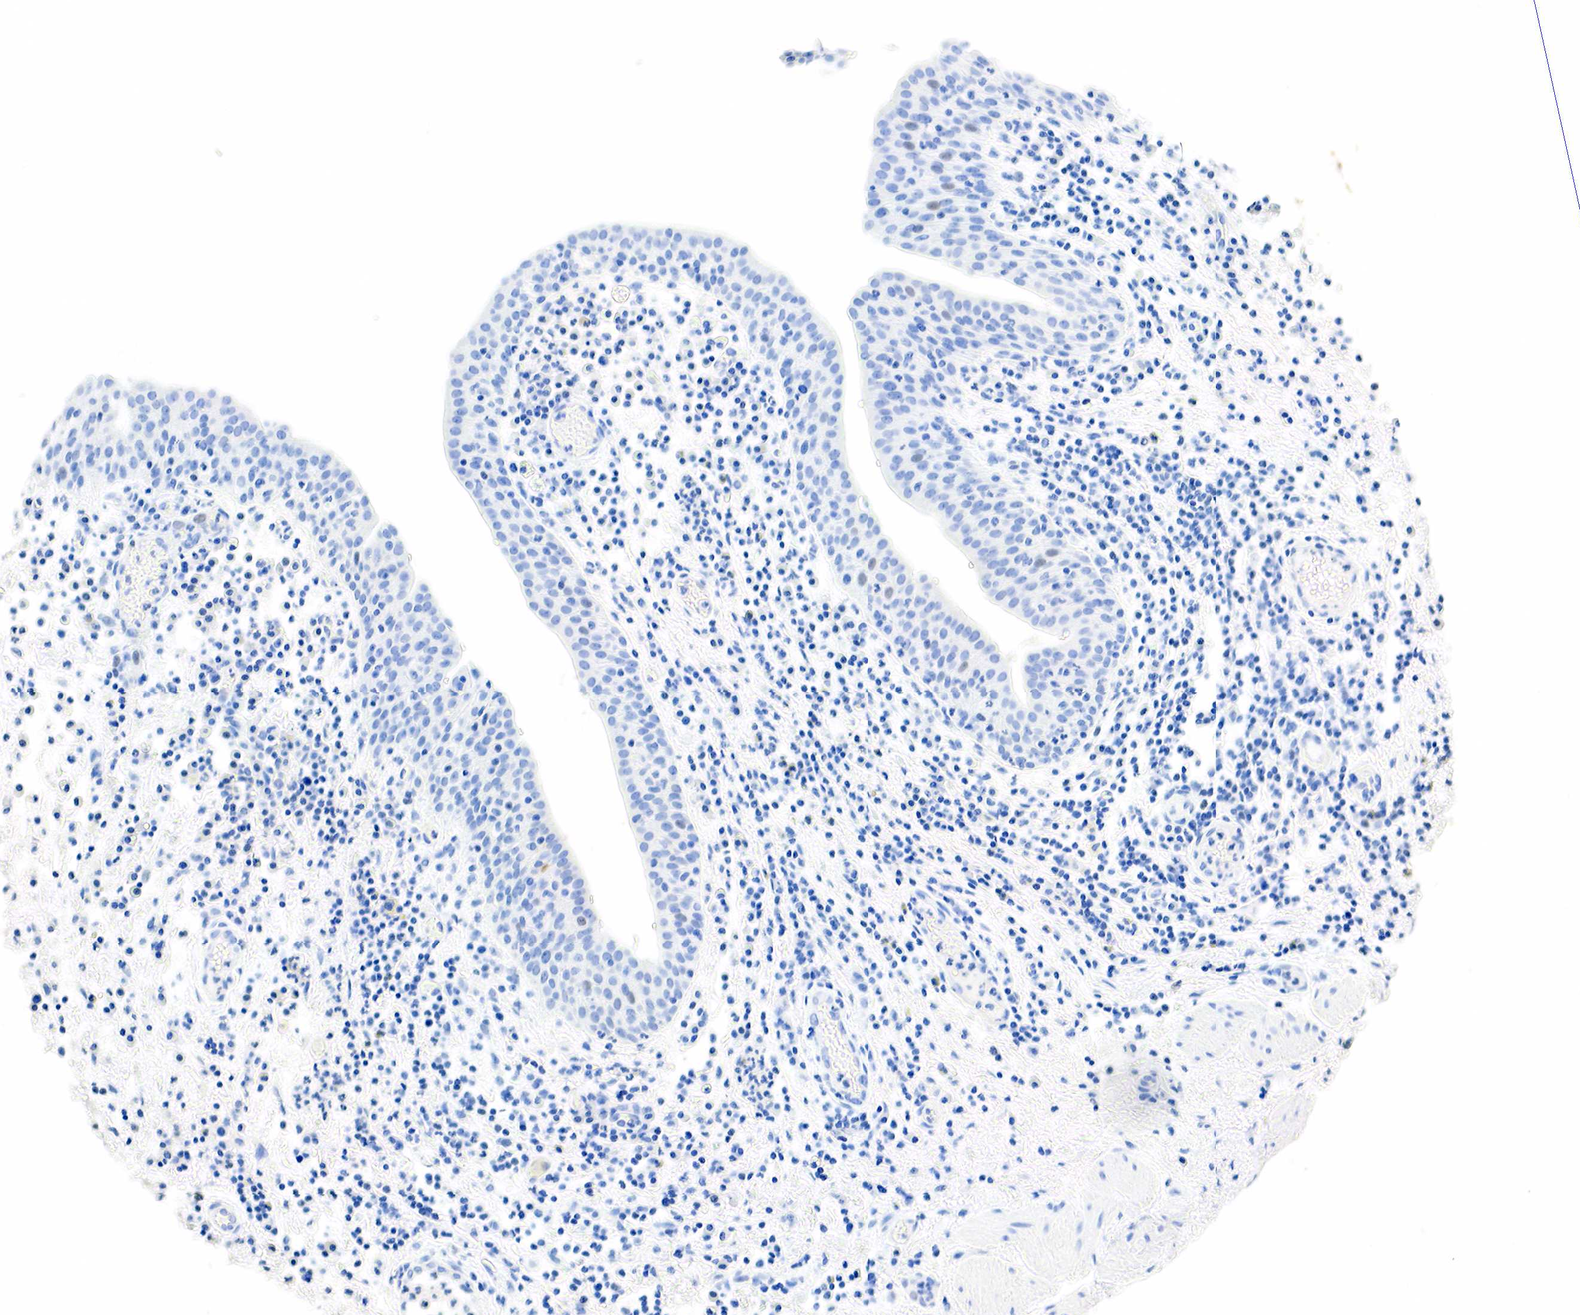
{"staining": {"intensity": "negative", "quantity": "none", "location": "none"}, "tissue": "urinary bladder", "cell_type": "Urothelial cells", "image_type": "normal", "snomed": [{"axis": "morphology", "description": "Normal tissue, NOS"}, {"axis": "topography", "description": "Urinary bladder"}], "caption": "The photomicrograph reveals no staining of urothelial cells in unremarkable urinary bladder.", "gene": "SST", "patient": {"sex": "female", "age": 84}}